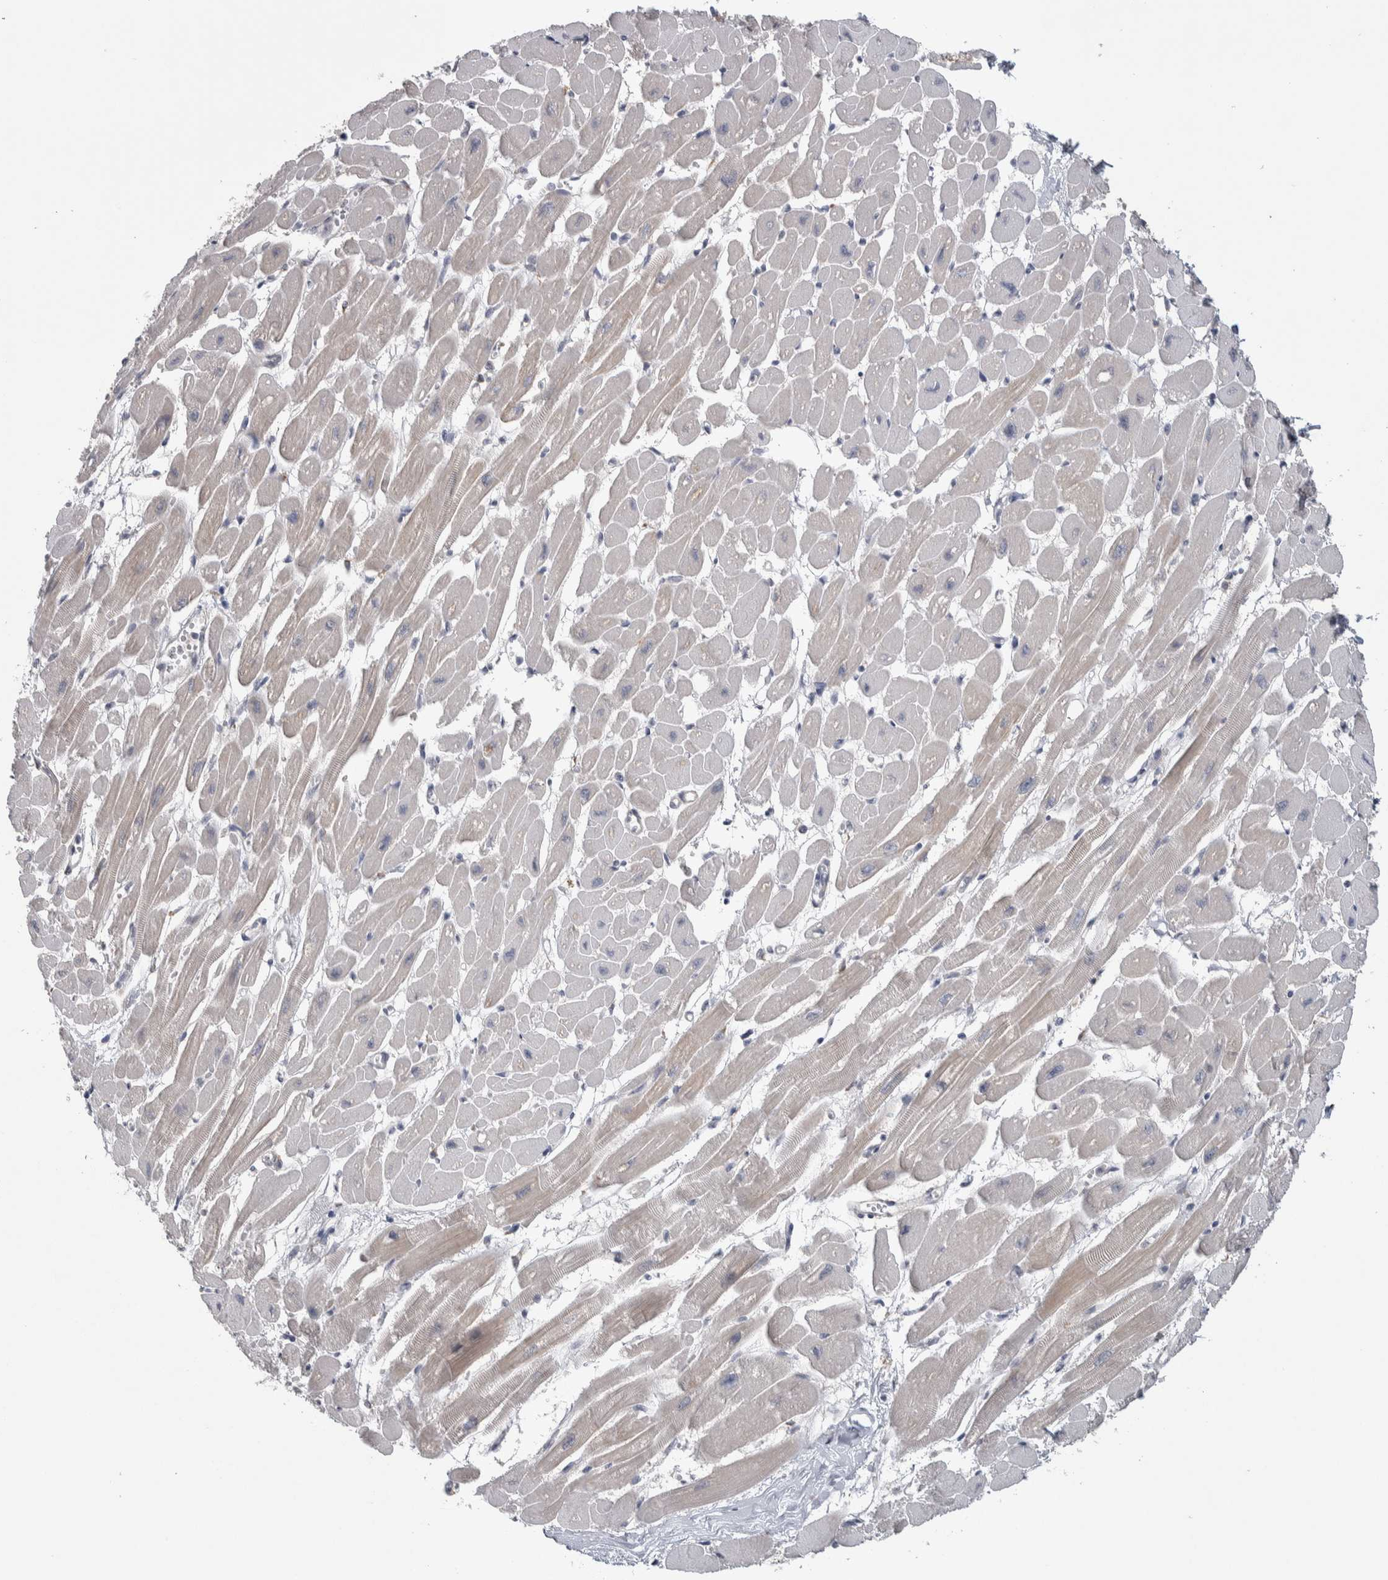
{"staining": {"intensity": "weak", "quantity": "25%-75%", "location": "cytoplasmic/membranous"}, "tissue": "heart muscle", "cell_type": "Cardiomyocytes", "image_type": "normal", "snomed": [{"axis": "morphology", "description": "Normal tissue, NOS"}, {"axis": "topography", "description": "Heart"}], "caption": "Immunohistochemical staining of benign heart muscle exhibits low levels of weak cytoplasmic/membranous staining in about 25%-75% of cardiomyocytes. (DAB IHC, brown staining for protein, blue staining for nuclei).", "gene": "CUL2", "patient": {"sex": "female", "age": 54}}